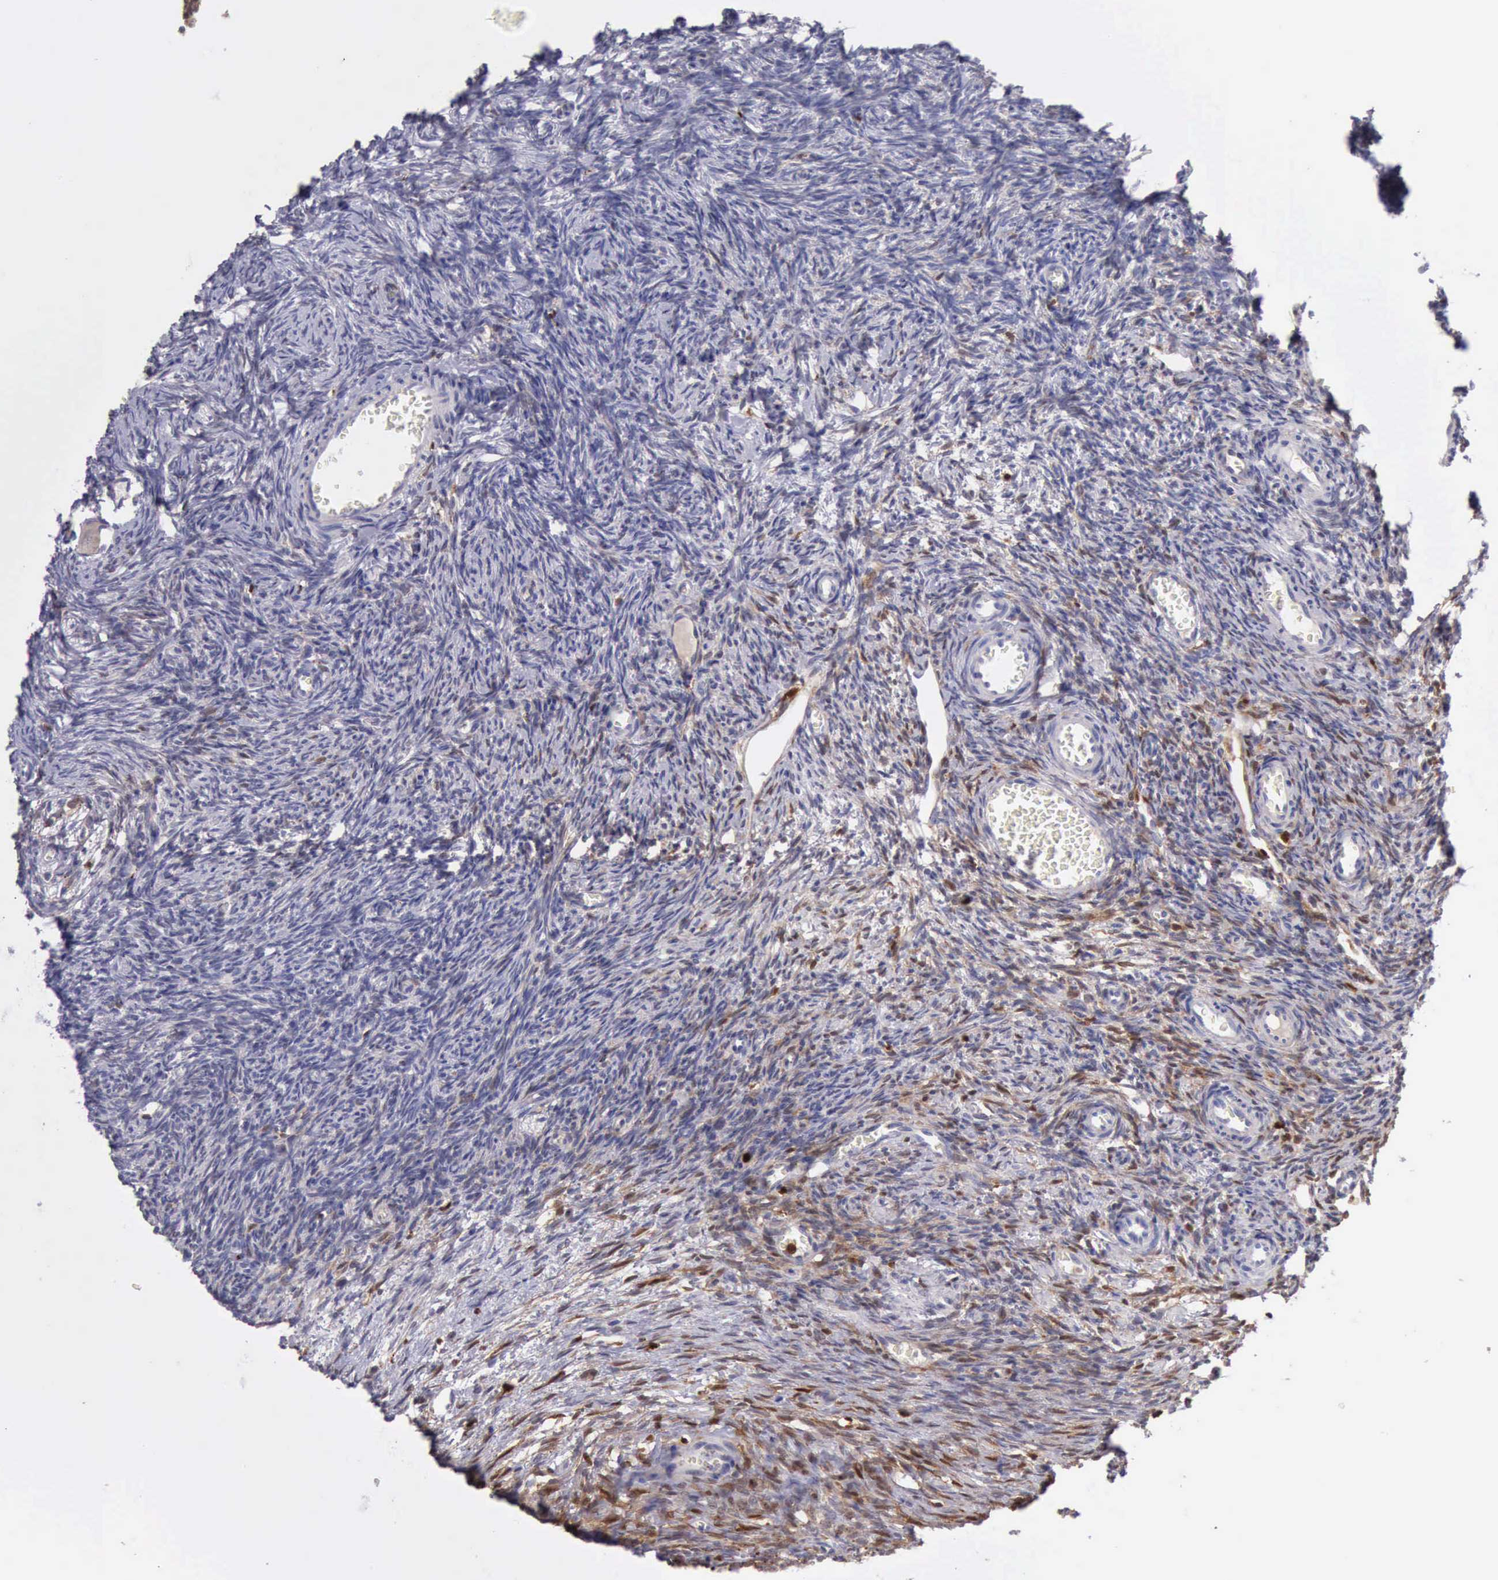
{"staining": {"intensity": "negative", "quantity": "none", "location": "none"}, "tissue": "ovary", "cell_type": "Ovarian stroma cells", "image_type": "normal", "snomed": [{"axis": "morphology", "description": "Normal tissue, NOS"}, {"axis": "topography", "description": "Ovary"}], "caption": "Histopathology image shows no protein staining in ovarian stroma cells of benign ovary. (DAB (3,3'-diaminobenzidine) immunohistochemistry (IHC) visualized using brightfield microscopy, high magnification).", "gene": "CSTA", "patient": {"sex": "female", "age": 27}}